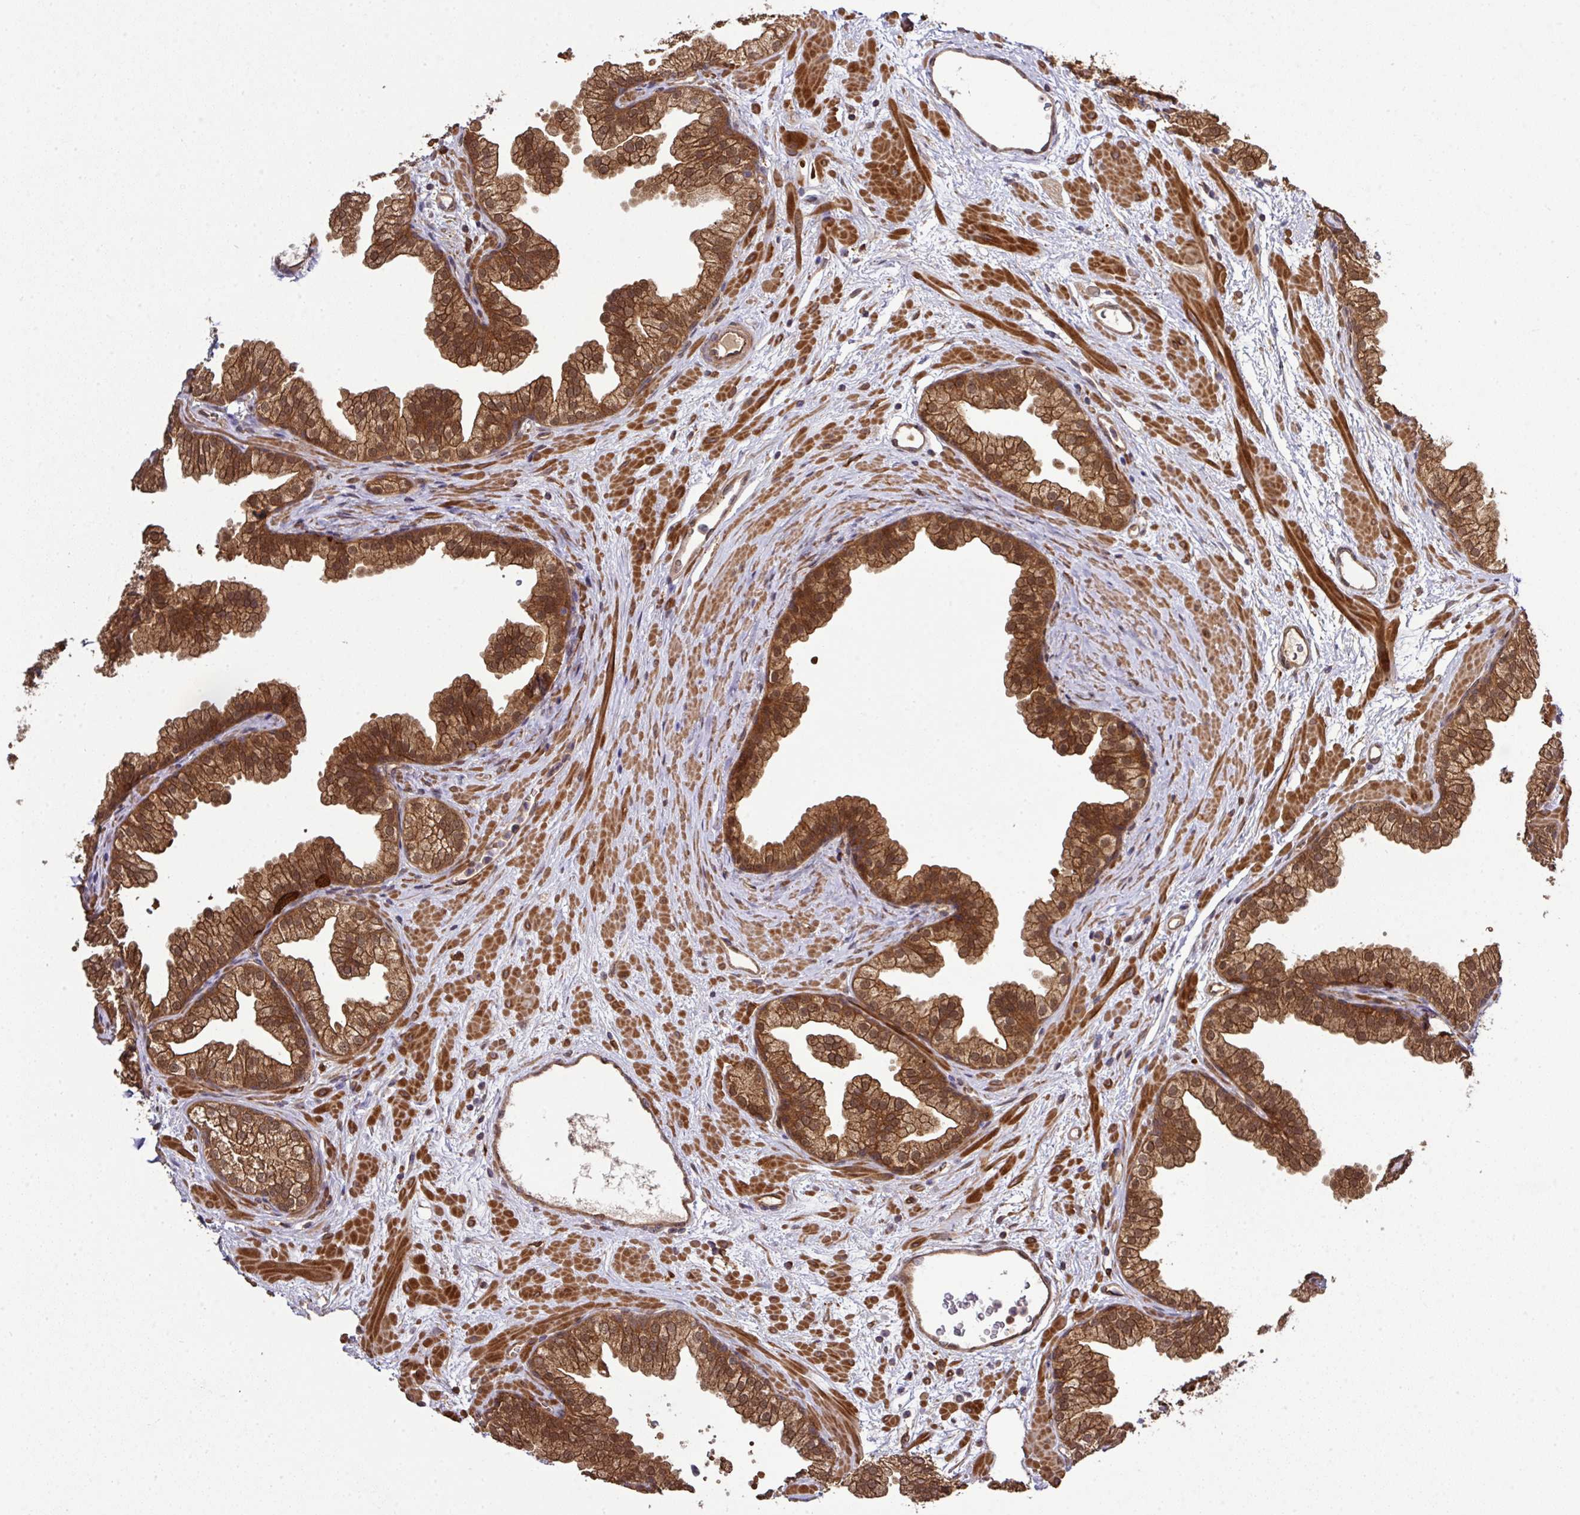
{"staining": {"intensity": "strong", "quantity": ">75%", "location": "cytoplasmic/membranous,nuclear"}, "tissue": "prostate", "cell_type": "Glandular cells", "image_type": "normal", "snomed": [{"axis": "morphology", "description": "Normal tissue, NOS"}, {"axis": "topography", "description": "Prostate"}], "caption": "This photomicrograph displays immunohistochemistry (IHC) staining of normal human prostate, with high strong cytoplasmic/membranous,nuclear staining in approximately >75% of glandular cells.", "gene": "ARPIN", "patient": {"sex": "male", "age": 37}}